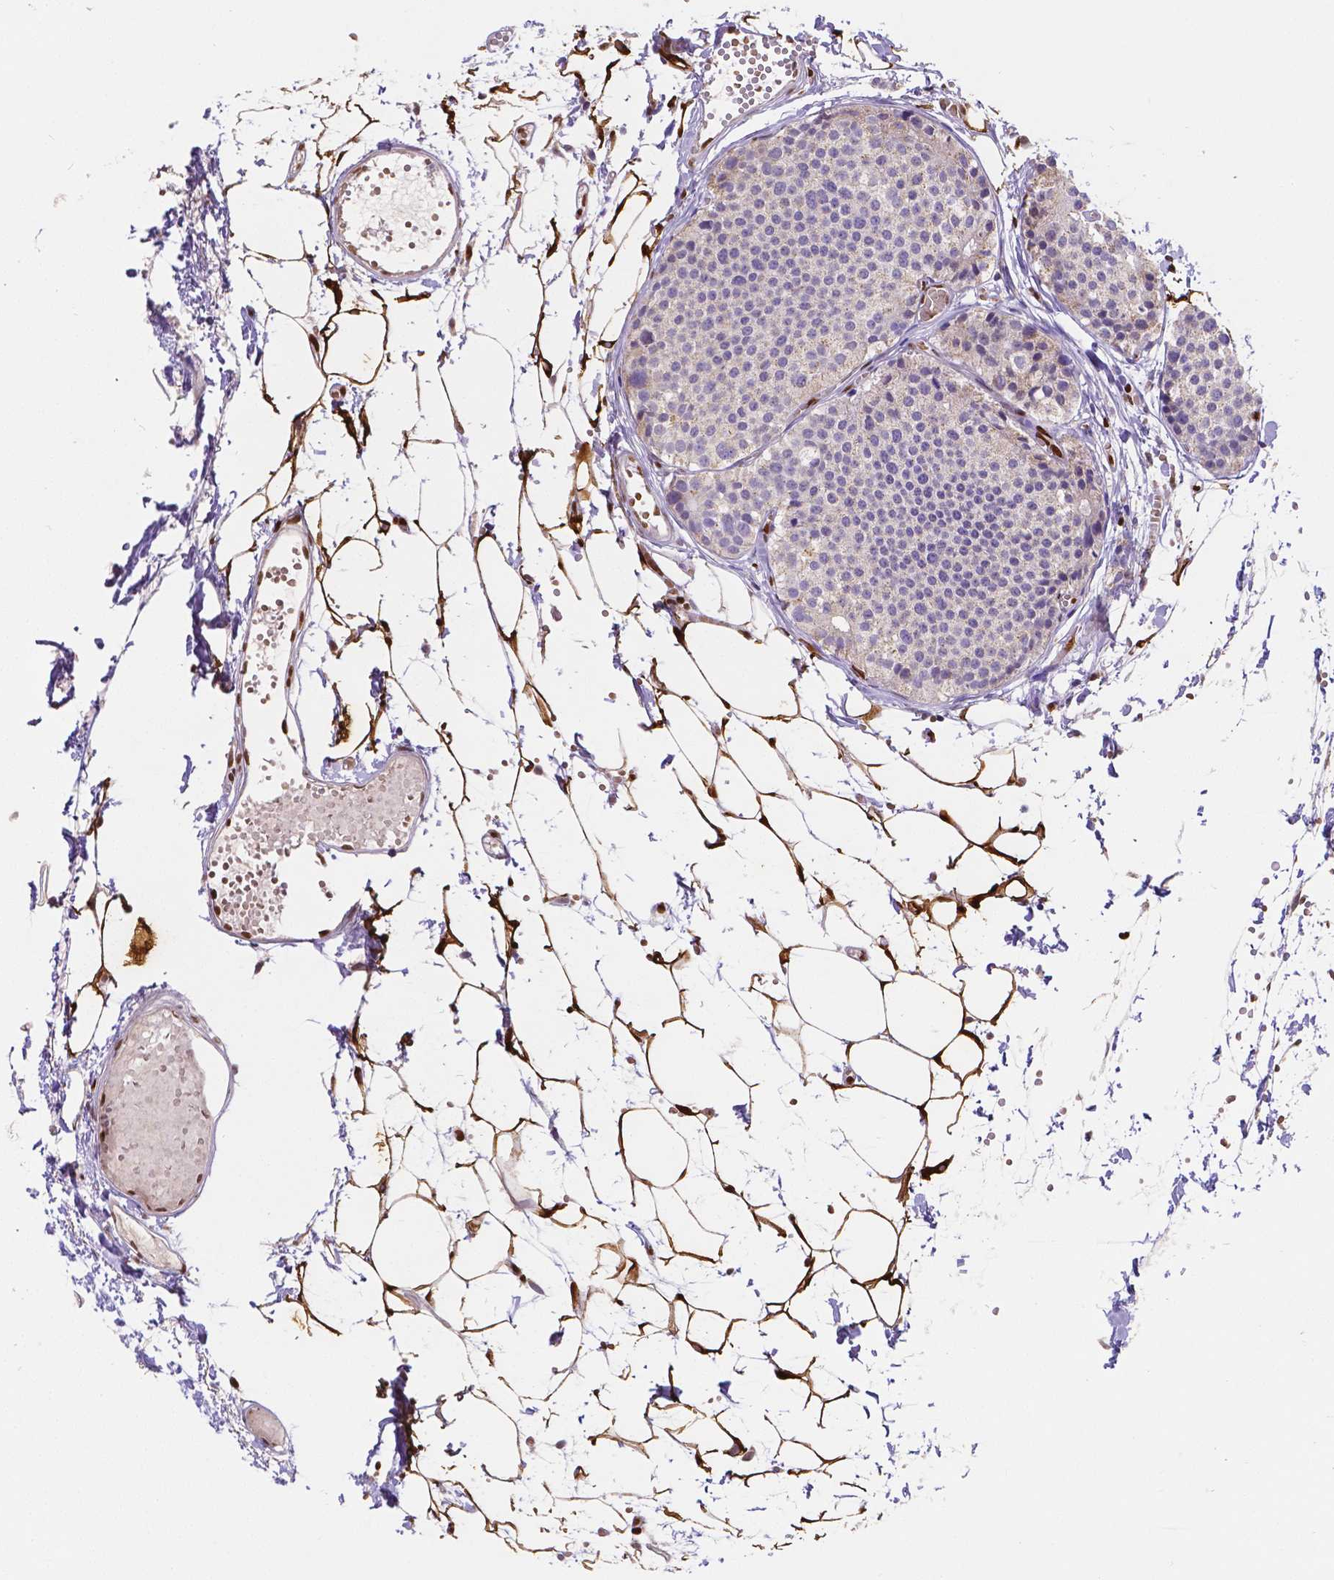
{"staining": {"intensity": "negative", "quantity": "none", "location": "none"}, "tissue": "carcinoid", "cell_type": "Tumor cells", "image_type": "cancer", "snomed": [{"axis": "morphology", "description": "Carcinoid, malignant, NOS"}, {"axis": "topography", "description": "Small intestine"}], "caption": "Immunohistochemical staining of human carcinoid displays no significant expression in tumor cells. Brightfield microscopy of immunohistochemistry stained with DAB (brown) and hematoxylin (blue), captured at high magnification.", "gene": "MEF2C", "patient": {"sex": "female", "age": 65}}